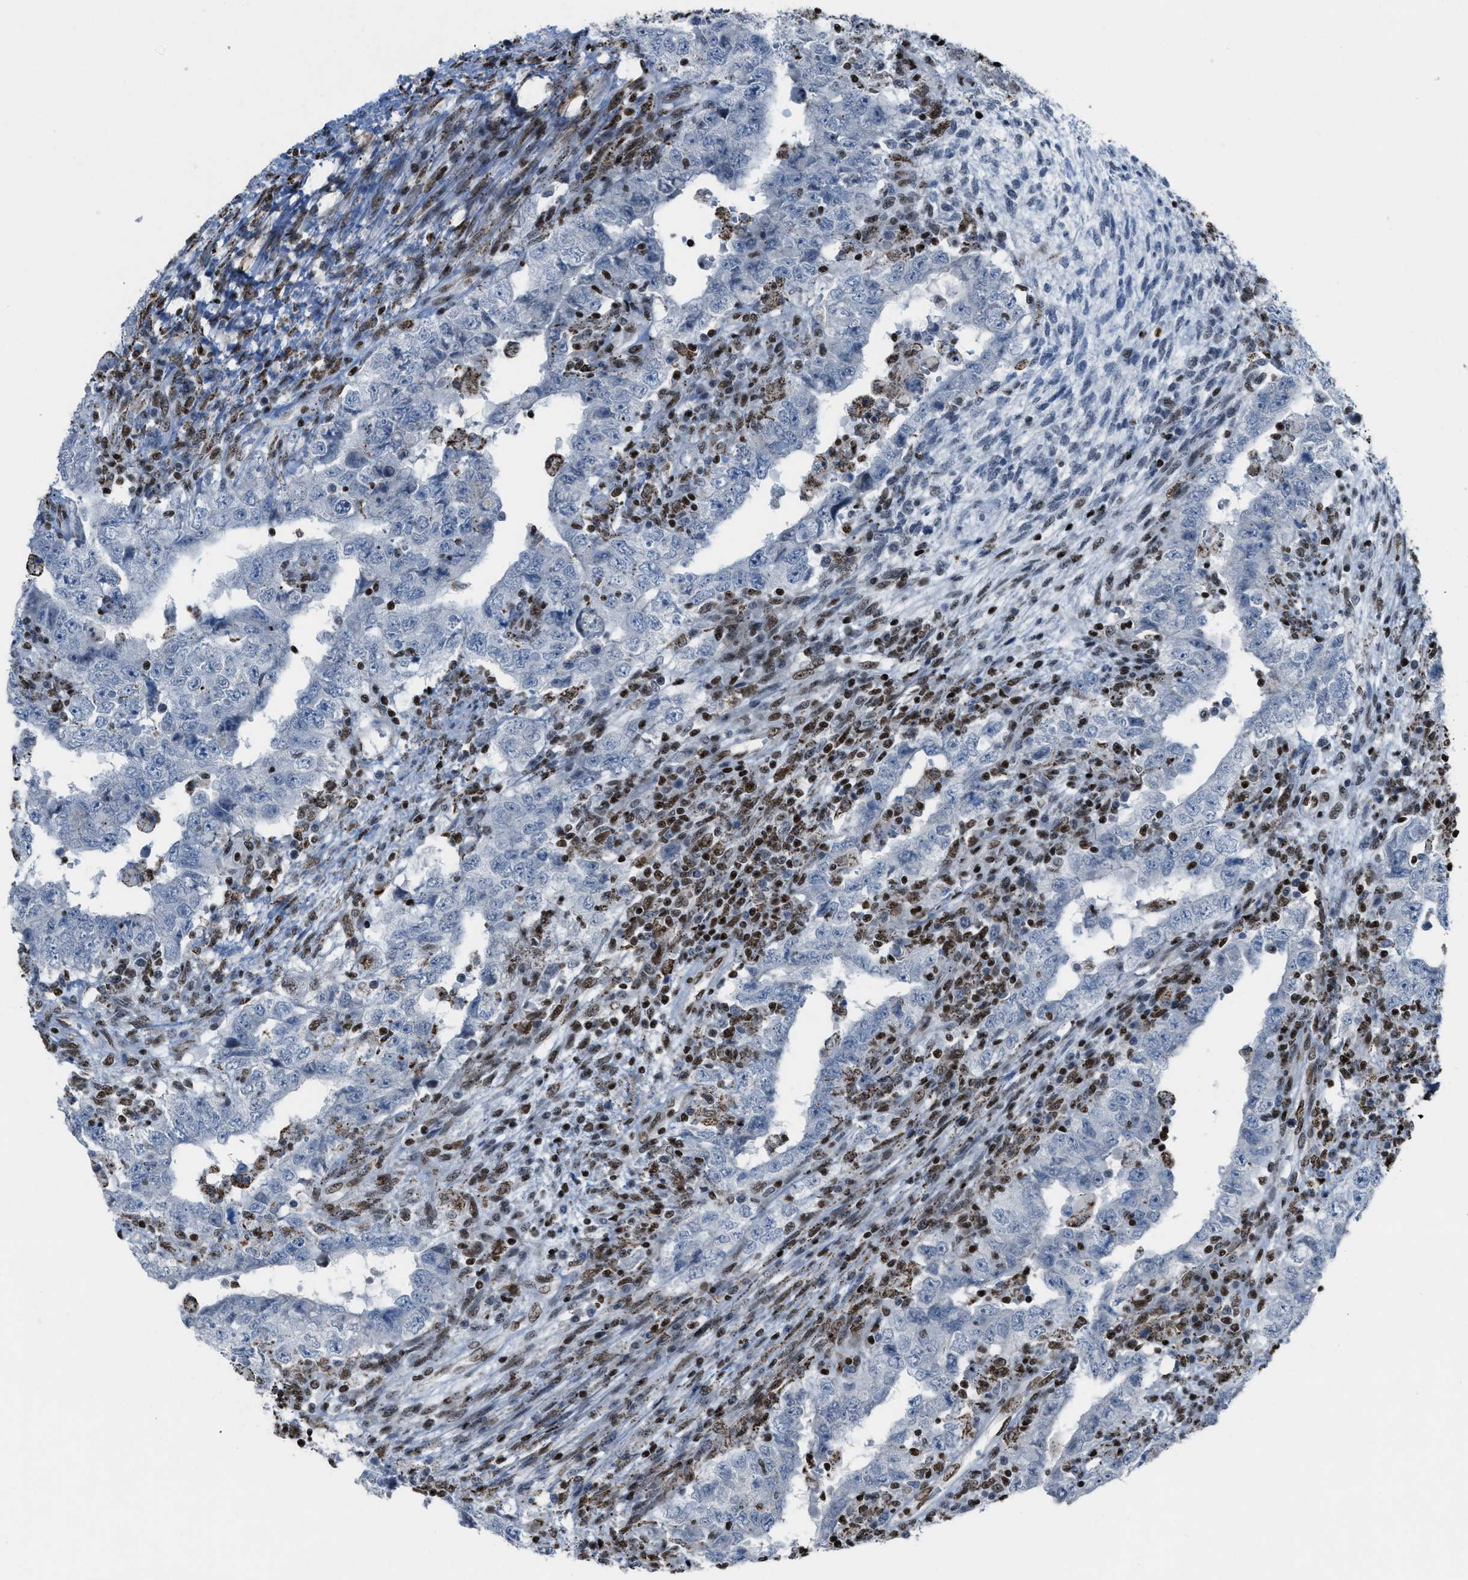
{"staining": {"intensity": "negative", "quantity": "none", "location": "none"}, "tissue": "testis cancer", "cell_type": "Tumor cells", "image_type": "cancer", "snomed": [{"axis": "morphology", "description": "Carcinoma, Embryonal, NOS"}, {"axis": "topography", "description": "Testis"}], "caption": "The immunohistochemistry micrograph has no significant expression in tumor cells of testis cancer tissue.", "gene": "SLFN5", "patient": {"sex": "male", "age": 26}}